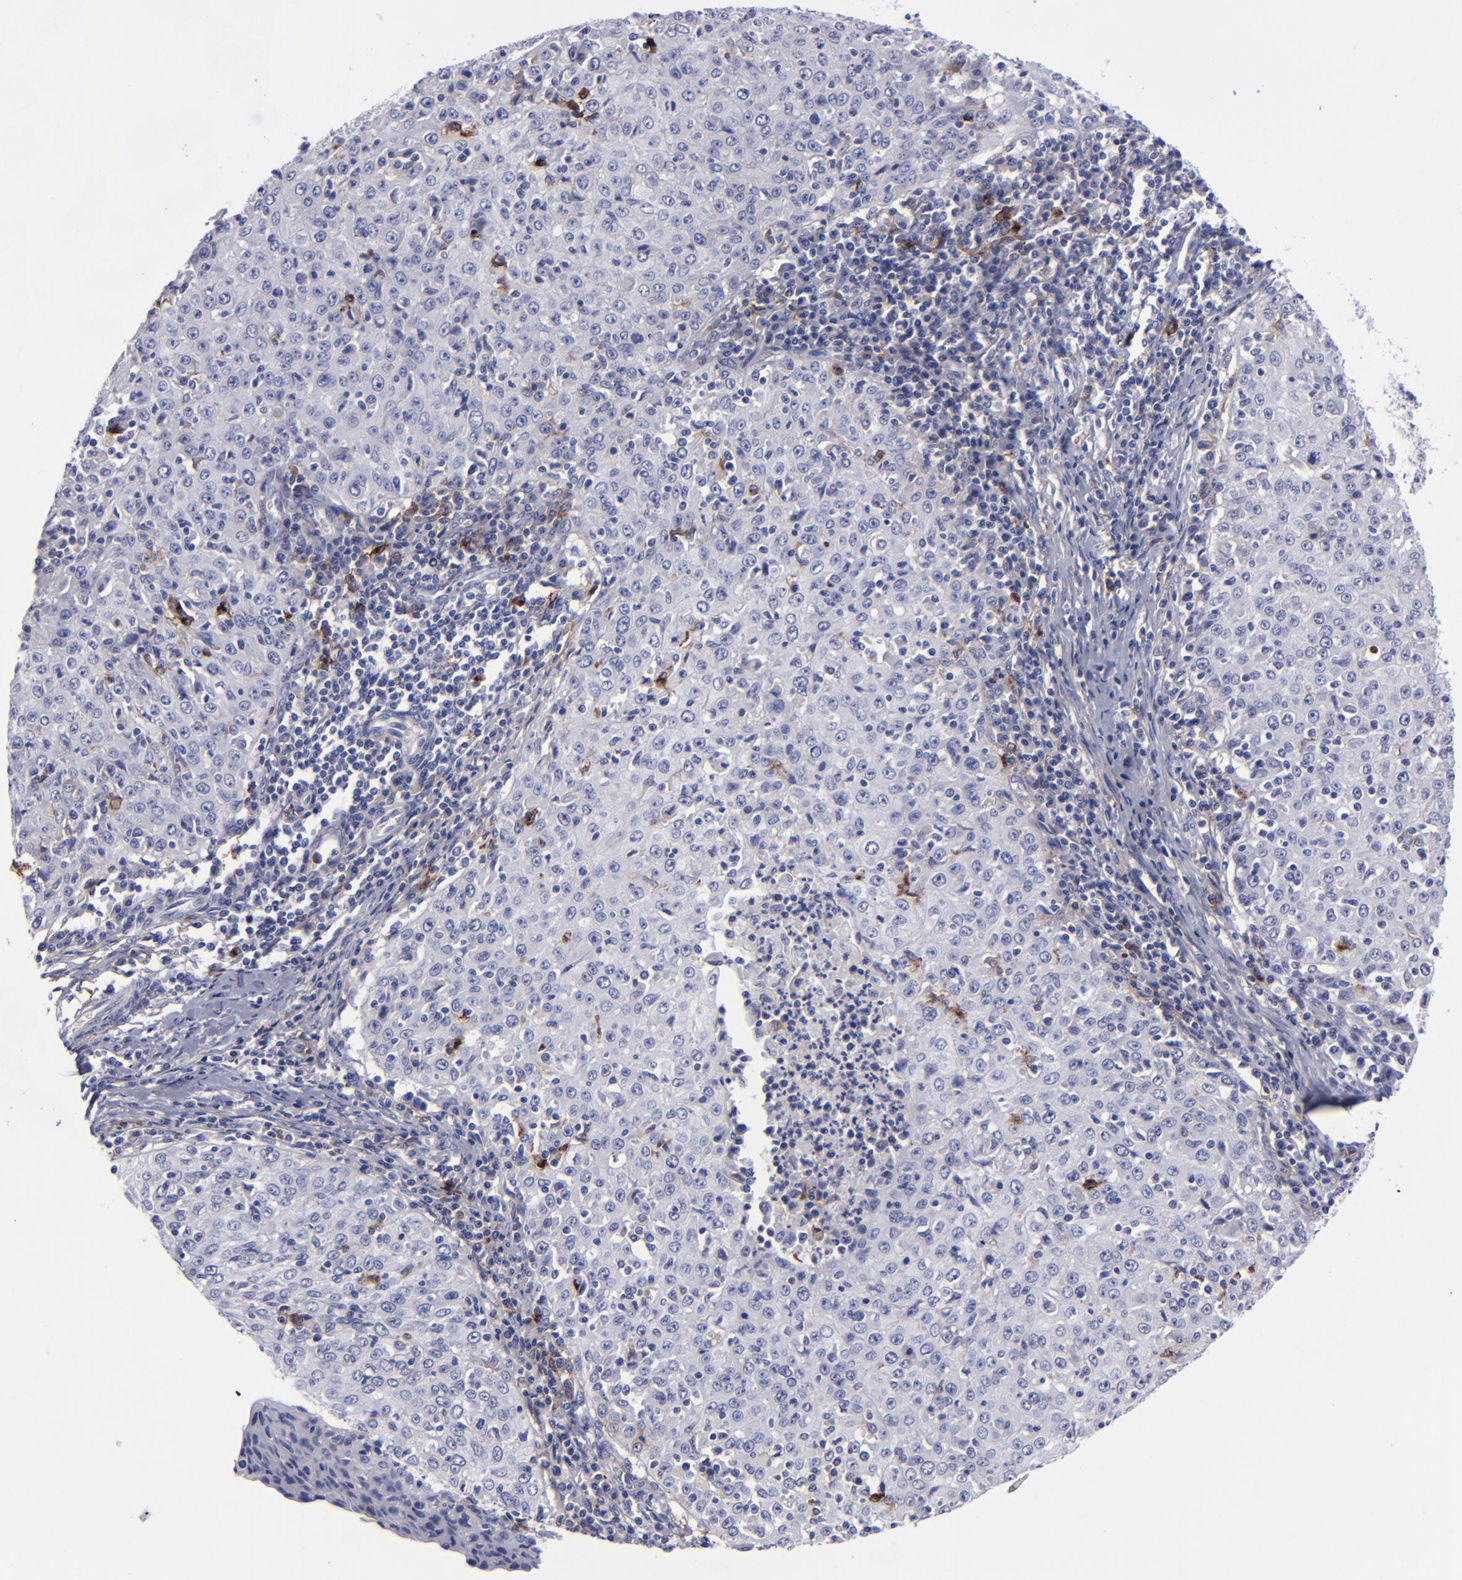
{"staining": {"intensity": "negative", "quantity": "none", "location": "none"}, "tissue": "cervical cancer", "cell_type": "Tumor cells", "image_type": "cancer", "snomed": [{"axis": "morphology", "description": "Squamous cell carcinoma, NOS"}, {"axis": "topography", "description": "Cervix"}], "caption": "A high-resolution micrograph shows IHC staining of cervical cancer (squamous cell carcinoma), which demonstrates no significant staining in tumor cells. (DAB immunohistochemistry (IHC), high magnification).", "gene": "ANPEP", "patient": {"sex": "female", "age": 27}}